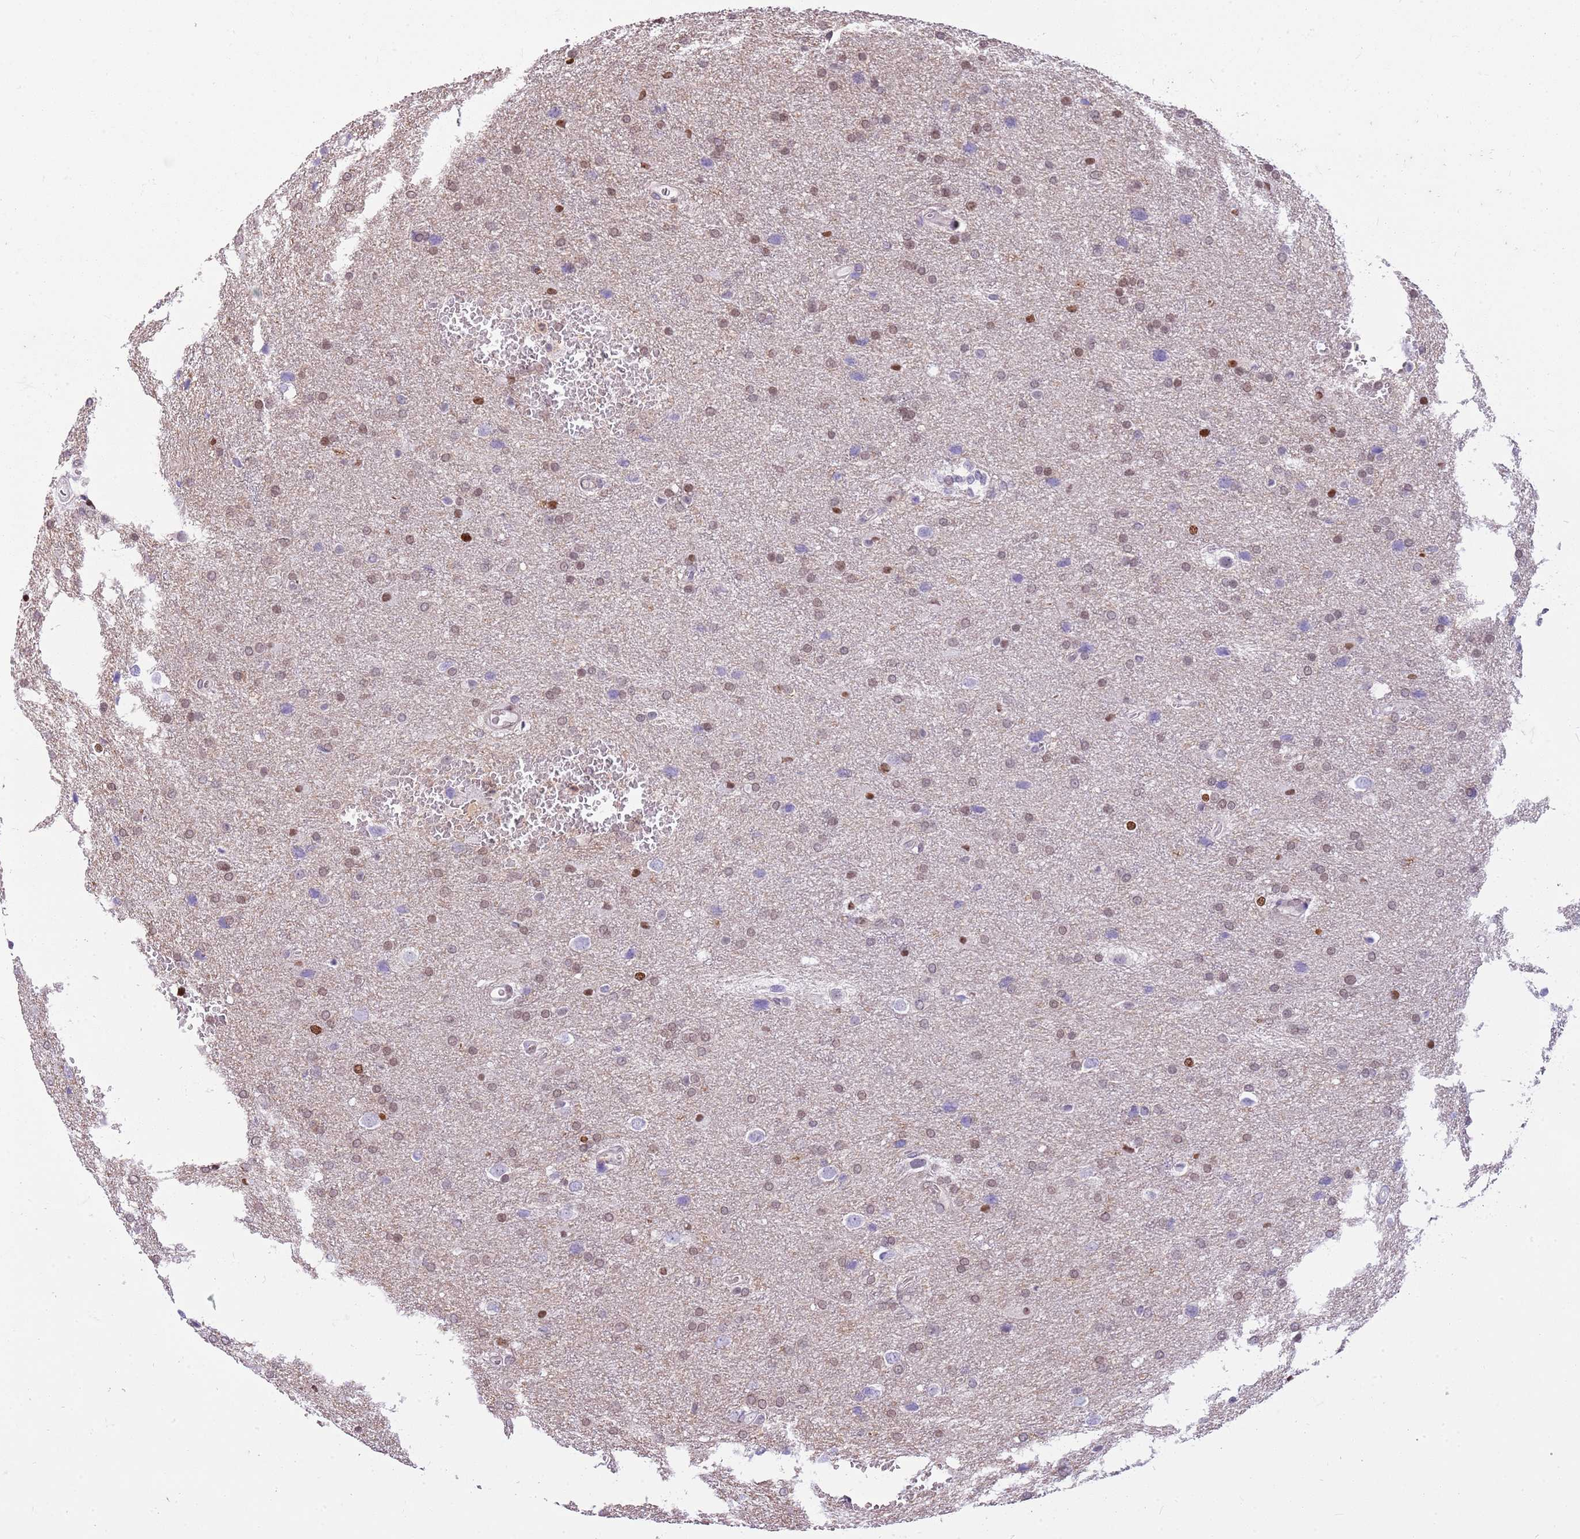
{"staining": {"intensity": "moderate", "quantity": "25%-75%", "location": "nuclear"}, "tissue": "glioma", "cell_type": "Tumor cells", "image_type": "cancer", "snomed": [{"axis": "morphology", "description": "Glioma, malignant, Low grade"}, {"axis": "topography", "description": "Brain"}], "caption": "Immunohistochemistry of malignant glioma (low-grade) shows medium levels of moderate nuclear positivity in approximately 25%-75% of tumor cells.", "gene": "DHX32", "patient": {"sex": "female", "age": 32}}